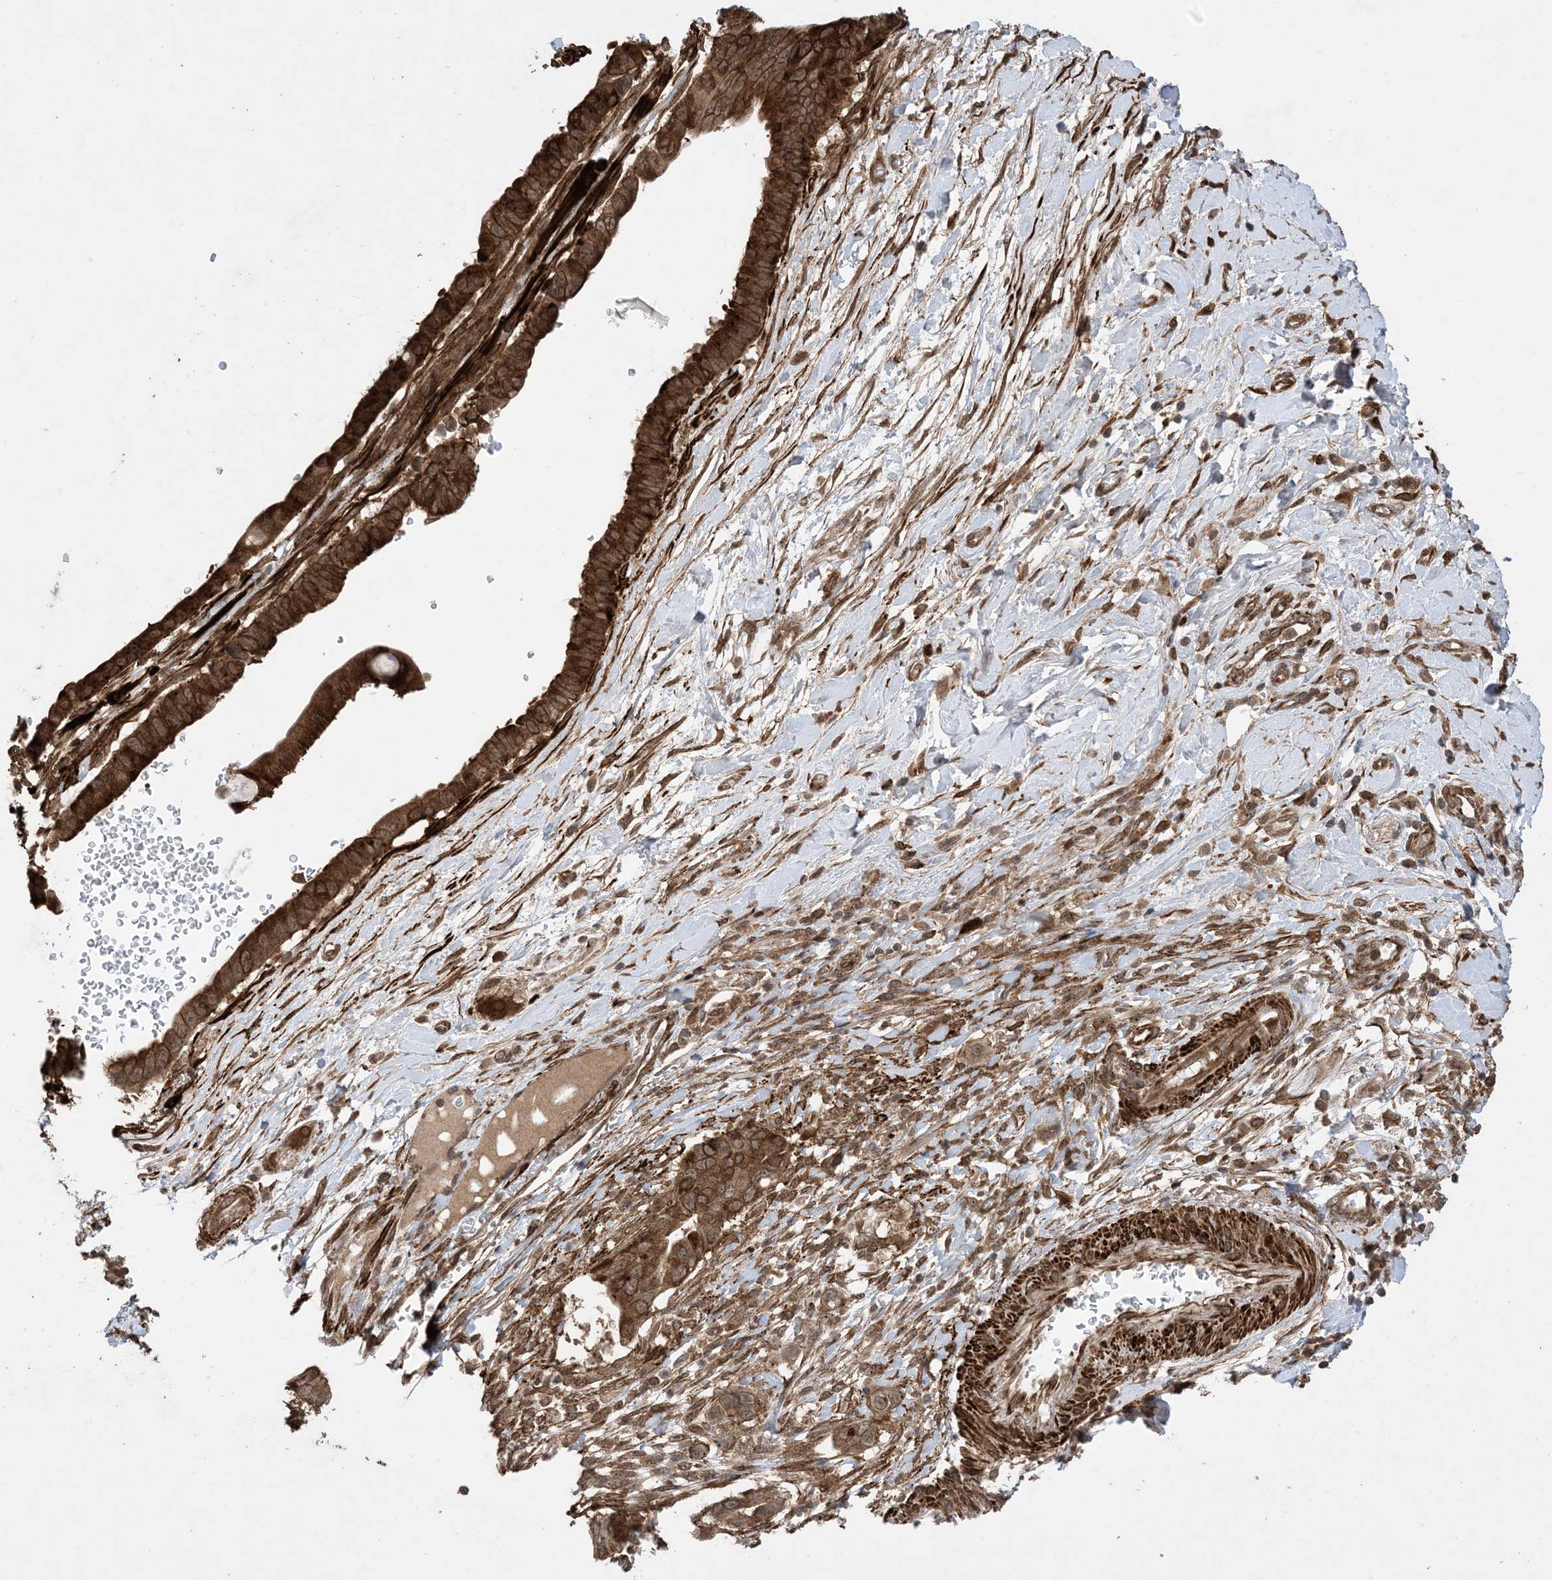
{"staining": {"intensity": "strong", "quantity": ">75%", "location": "cytoplasmic/membranous"}, "tissue": "pancreatic cancer", "cell_type": "Tumor cells", "image_type": "cancer", "snomed": [{"axis": "morphology", "description": "Adenocarcinoma, NOS"}, {"axis": "topography", "description": "Pancreas"}], "caption": "A brown stain shows strong cytoplasmic/membranous positivity of a protein in human adenocarcinoma (pancreatic) tumor cells. (DAB IHC with brightfield microscopy, high magnification).", "gene": "ZNF511", "patient": {"sex": "male", "age": 68}}